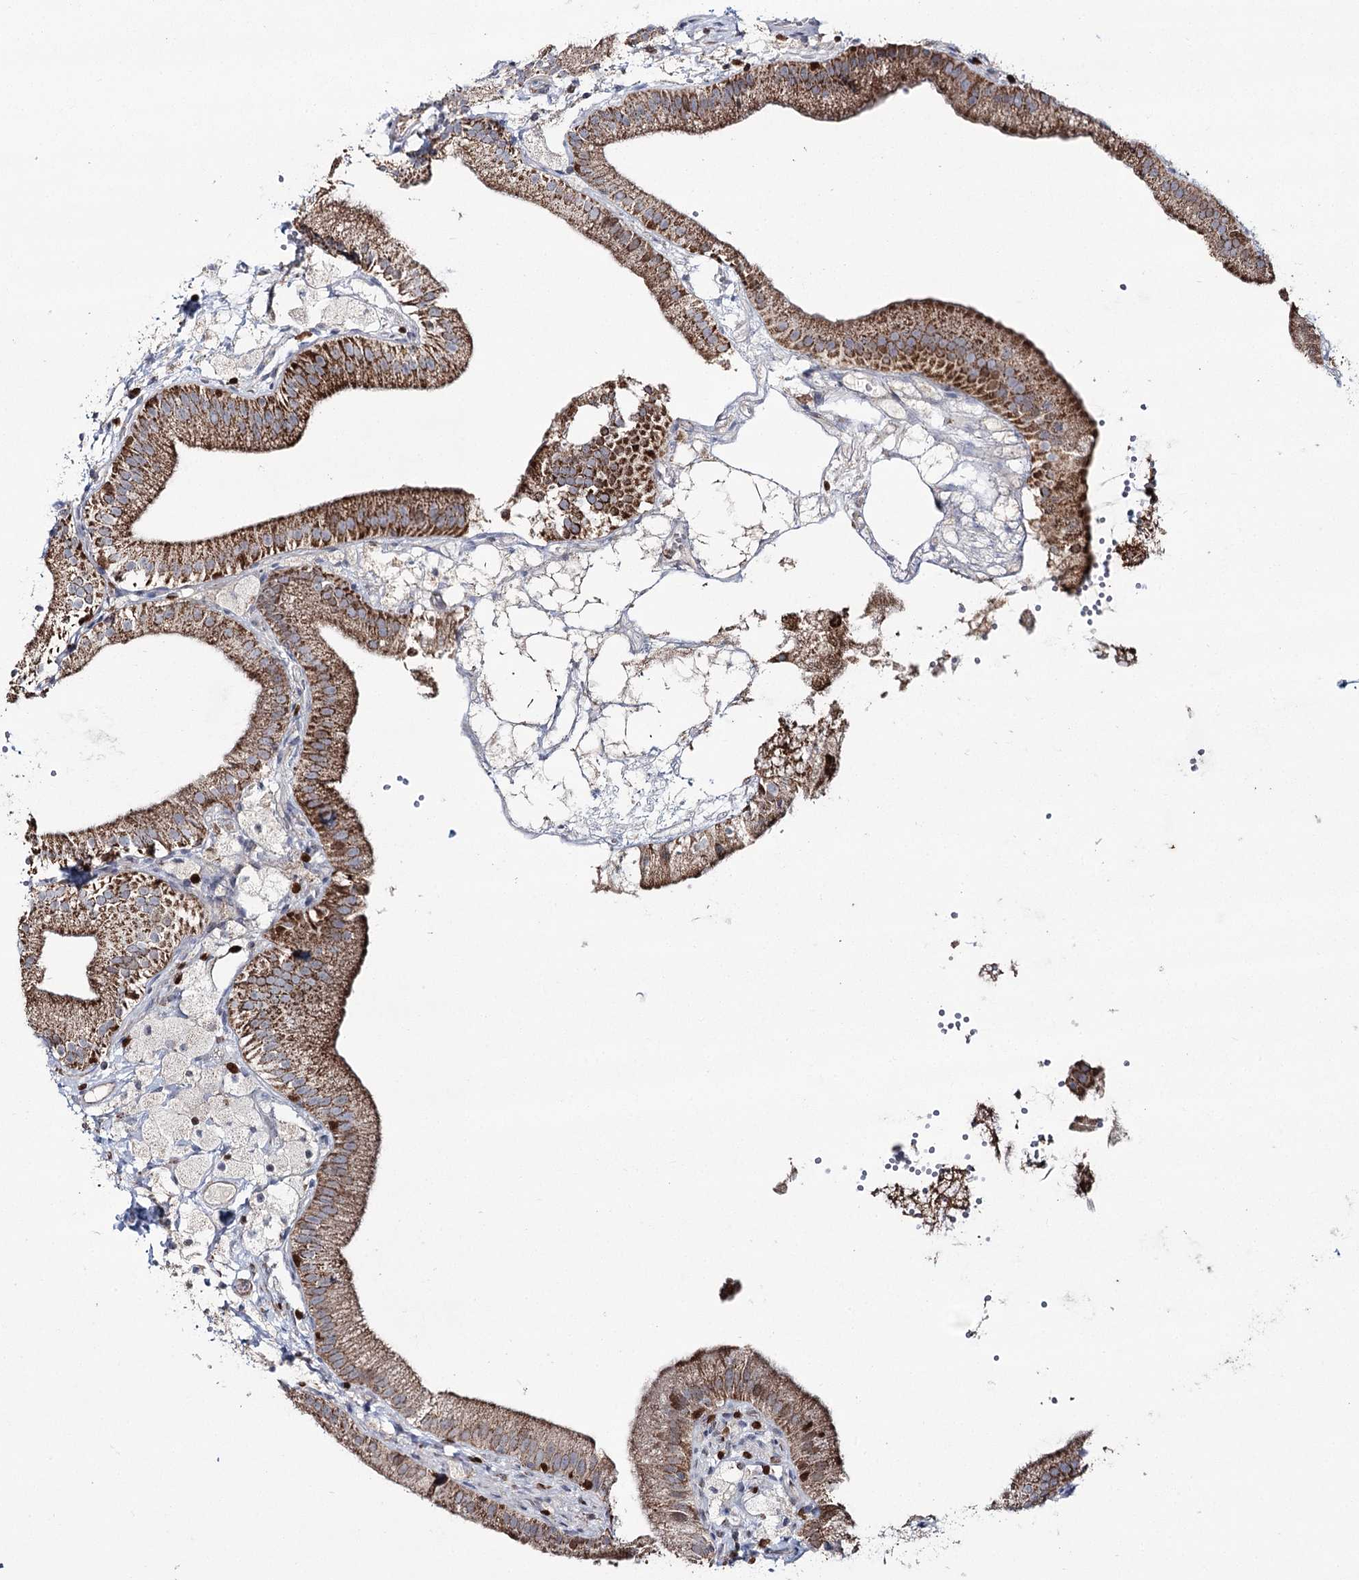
{"staining": {"intensity": "moderate", "quantity": ">75%", "location": "cytoplasmic/membranous"}, "tissue": "gallbladder", "cell_type": "Glandular cells", "image_type": "normal", "snomed": [{"axis": "morphology", "description": "Normal tissue, NOS"}, {"axis": "topography", "description": "Gallbladder"}], "caption": "Immunohistochemical staining of benign human gallbladder demonstrates >75% levels of moderate cytoplasmic/membranous protein staining in about >75% of glandular cells. (DAB = brown stain, brightfield microscopy at high magnification).", "gene": "PDHX", "patient": {"sex": "male", "age": 55}}